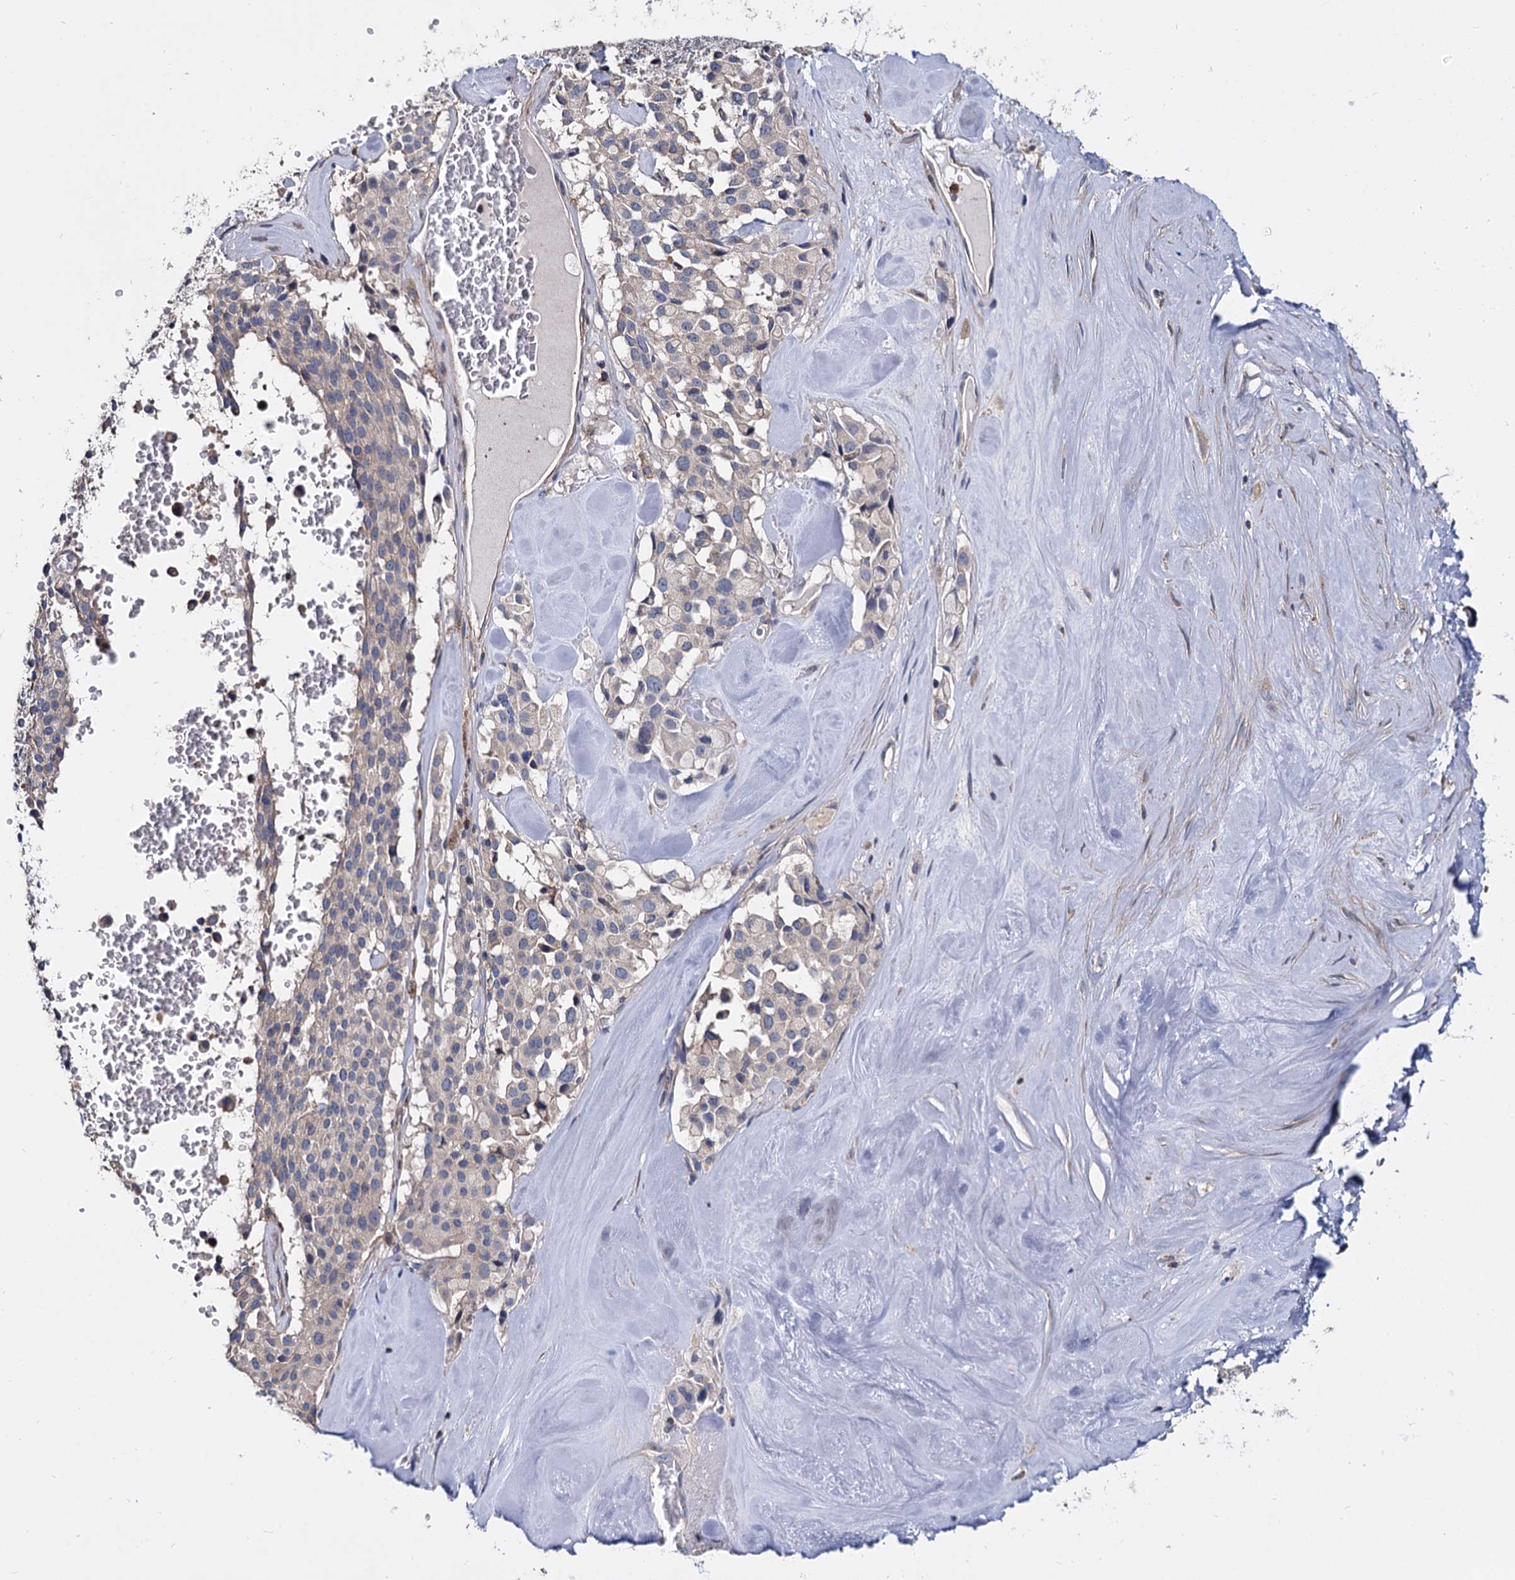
{"staining": {"intensity": "negative", "quantity": "none", "location": "none"}, "tissue": "pancreatic cancer", "cell_type": "Tumor cells", "image_type": "cancer", "snomed": [{"axis": "morphology", "description": "Adenocarcinoma, NOS"}, {"axis": "topography", "description": "Pancreas"}], "caption": "This is an immunohistochemistry (IHC) photomicrograph of human pancreatic adenocarcinoma. There is no positivity in tumor cells.", "gene": "ANKRD13A", "patient": {"sex": "male", "age": 65}}